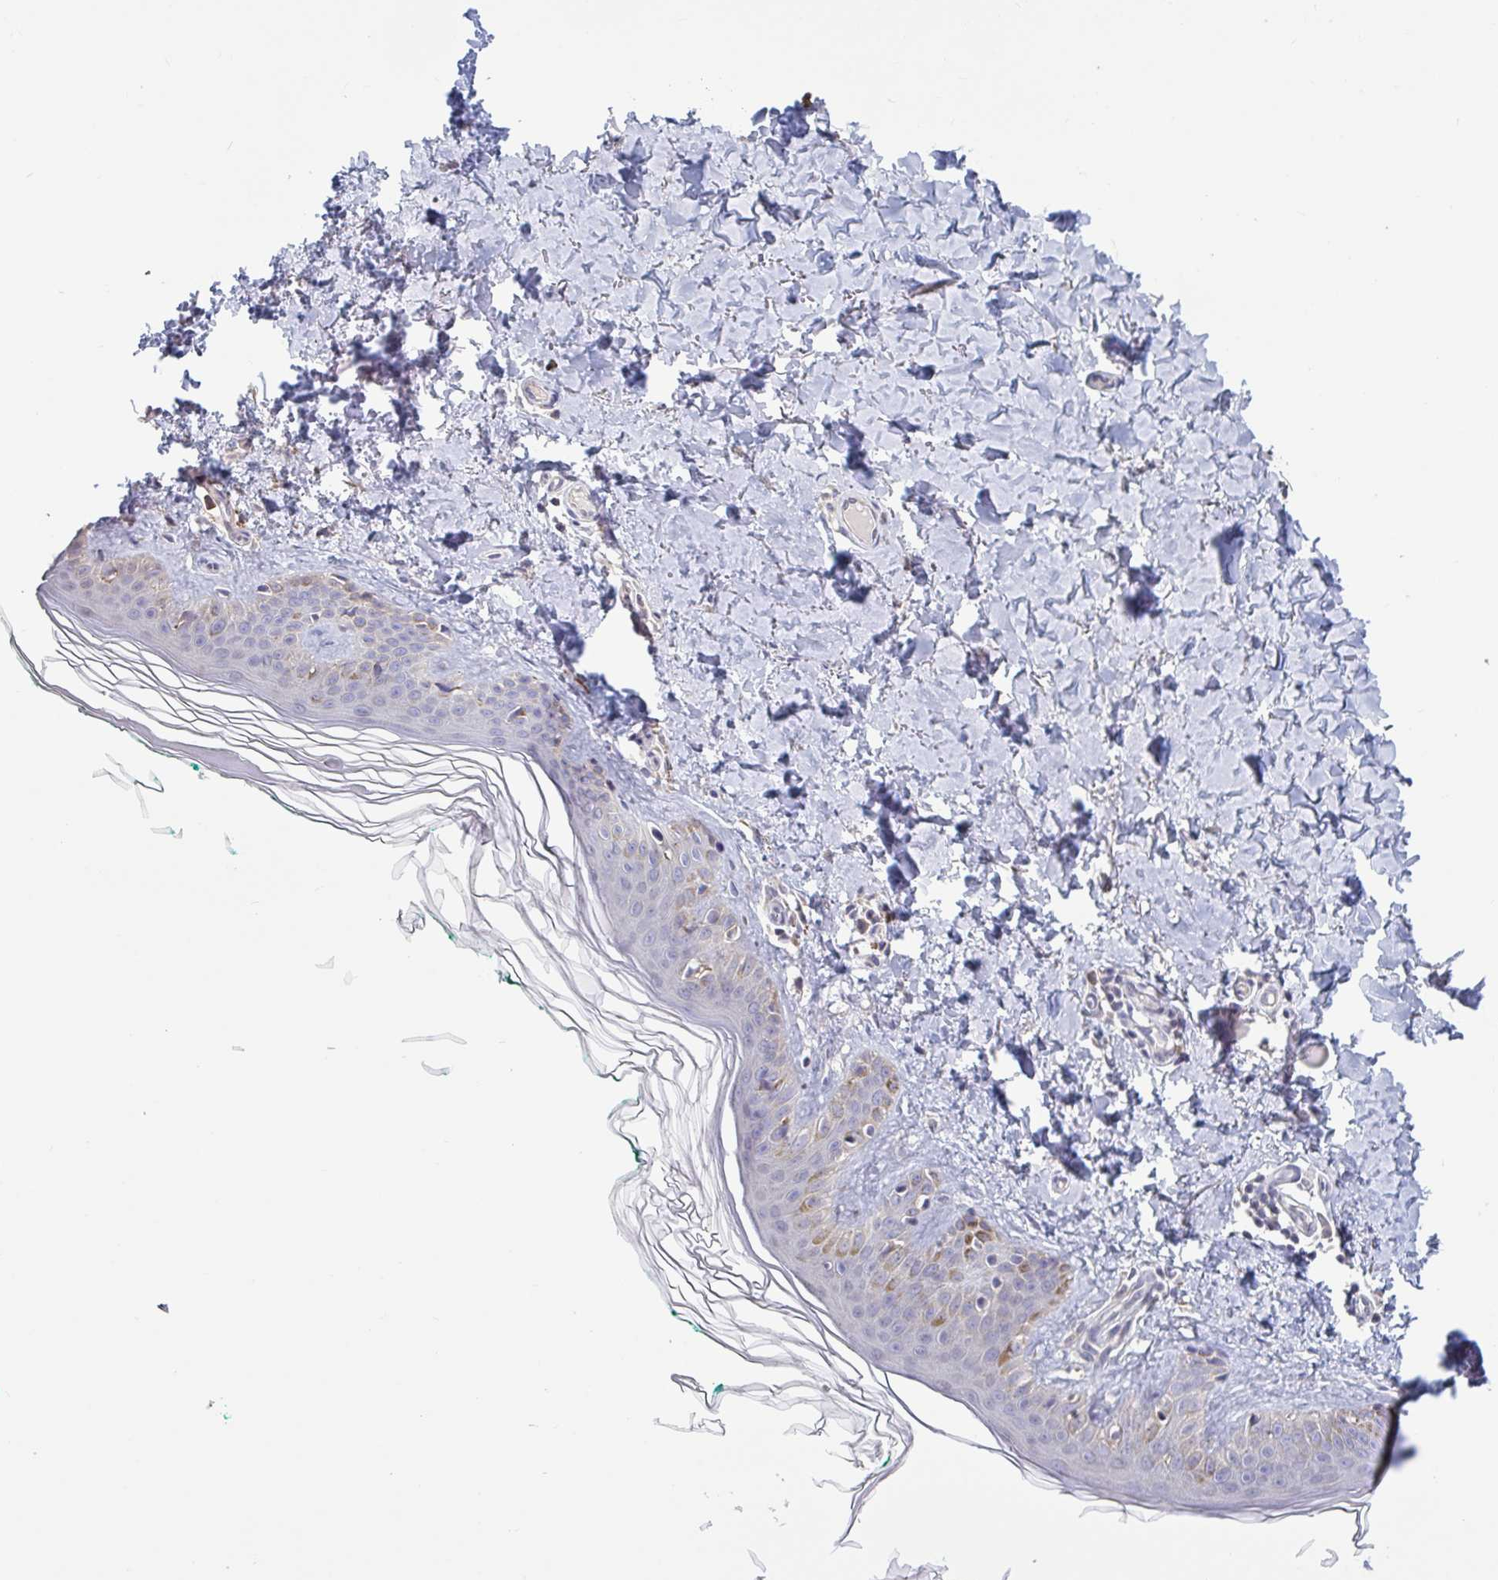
{"staining": {"intensity": "negative", "quantity": "none", "location": "none"}, "tissue": "skin", "cell_type": "Fibroblasts", "image_type": "normal", "snomed": [{"axis": "morphology", "description": "Normal tissue, NOS"}, {"axis": "topography", "description": "Skin"}, {"axis": "topography", "description": "Peripheral nerve tissue"}], "caption": "Immunohistochemical staining of unremarkable skin reveals no significant expression in fibroblasts. The staining was performed using DAB to visualize the protein expression in brown, while the nuclei were stained in blue with hematoxylin (Magnification: 20x).", "gene": "CD1E", "patient": {"sex": "female", "age": 45}}